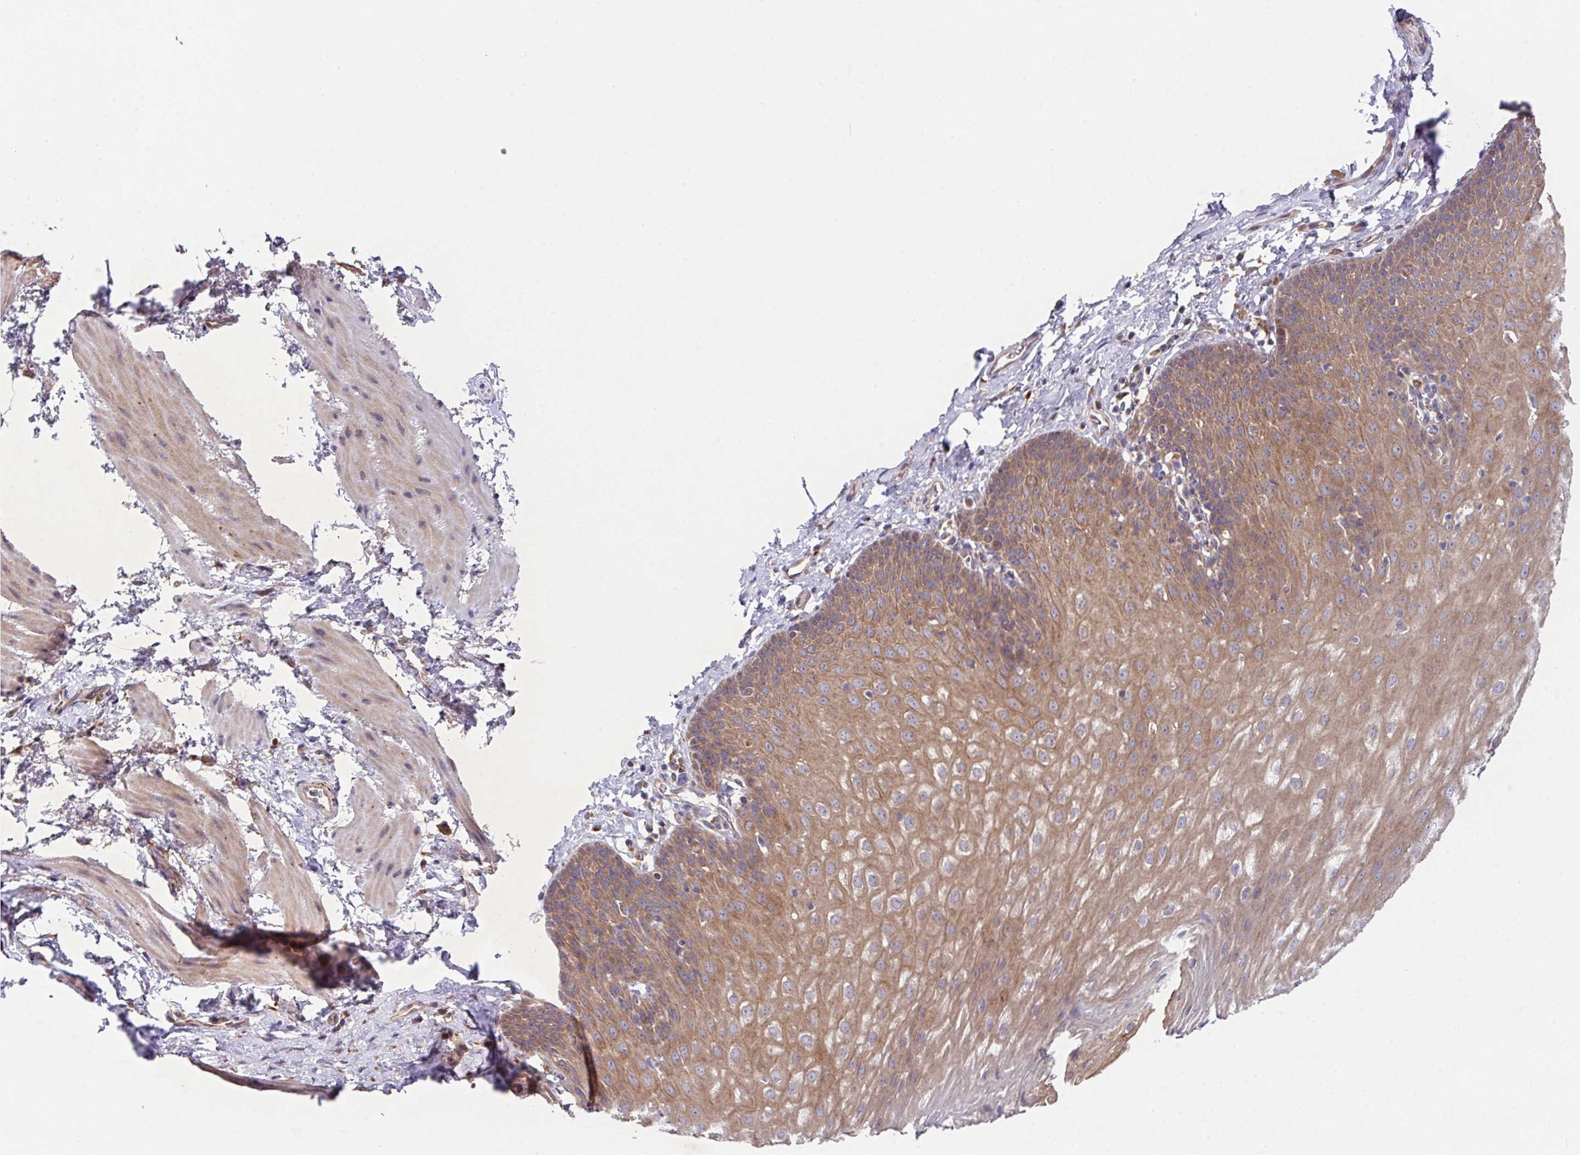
{"staining": {"intensity": "moderate", "quantity": ">75%", "location": "cytoplasmic/membranous"}, "tissue": "esophagus", "cell_type": "Squamous epithelial cells", "image_type": "normal", "snomed": [{"axis": "morphology", "description": "Normal tissue, NOS"}, {"axis": "topography", "description": "Esophagus"}], "caption": "Esophagus stained for a protein (brown) reveals moderate cytoplasmic/membranous positive positivity in about >75% of squamous epithelial cells.", "gene": "TRIM14", "patient": {"sex": "female", "age": 61}}